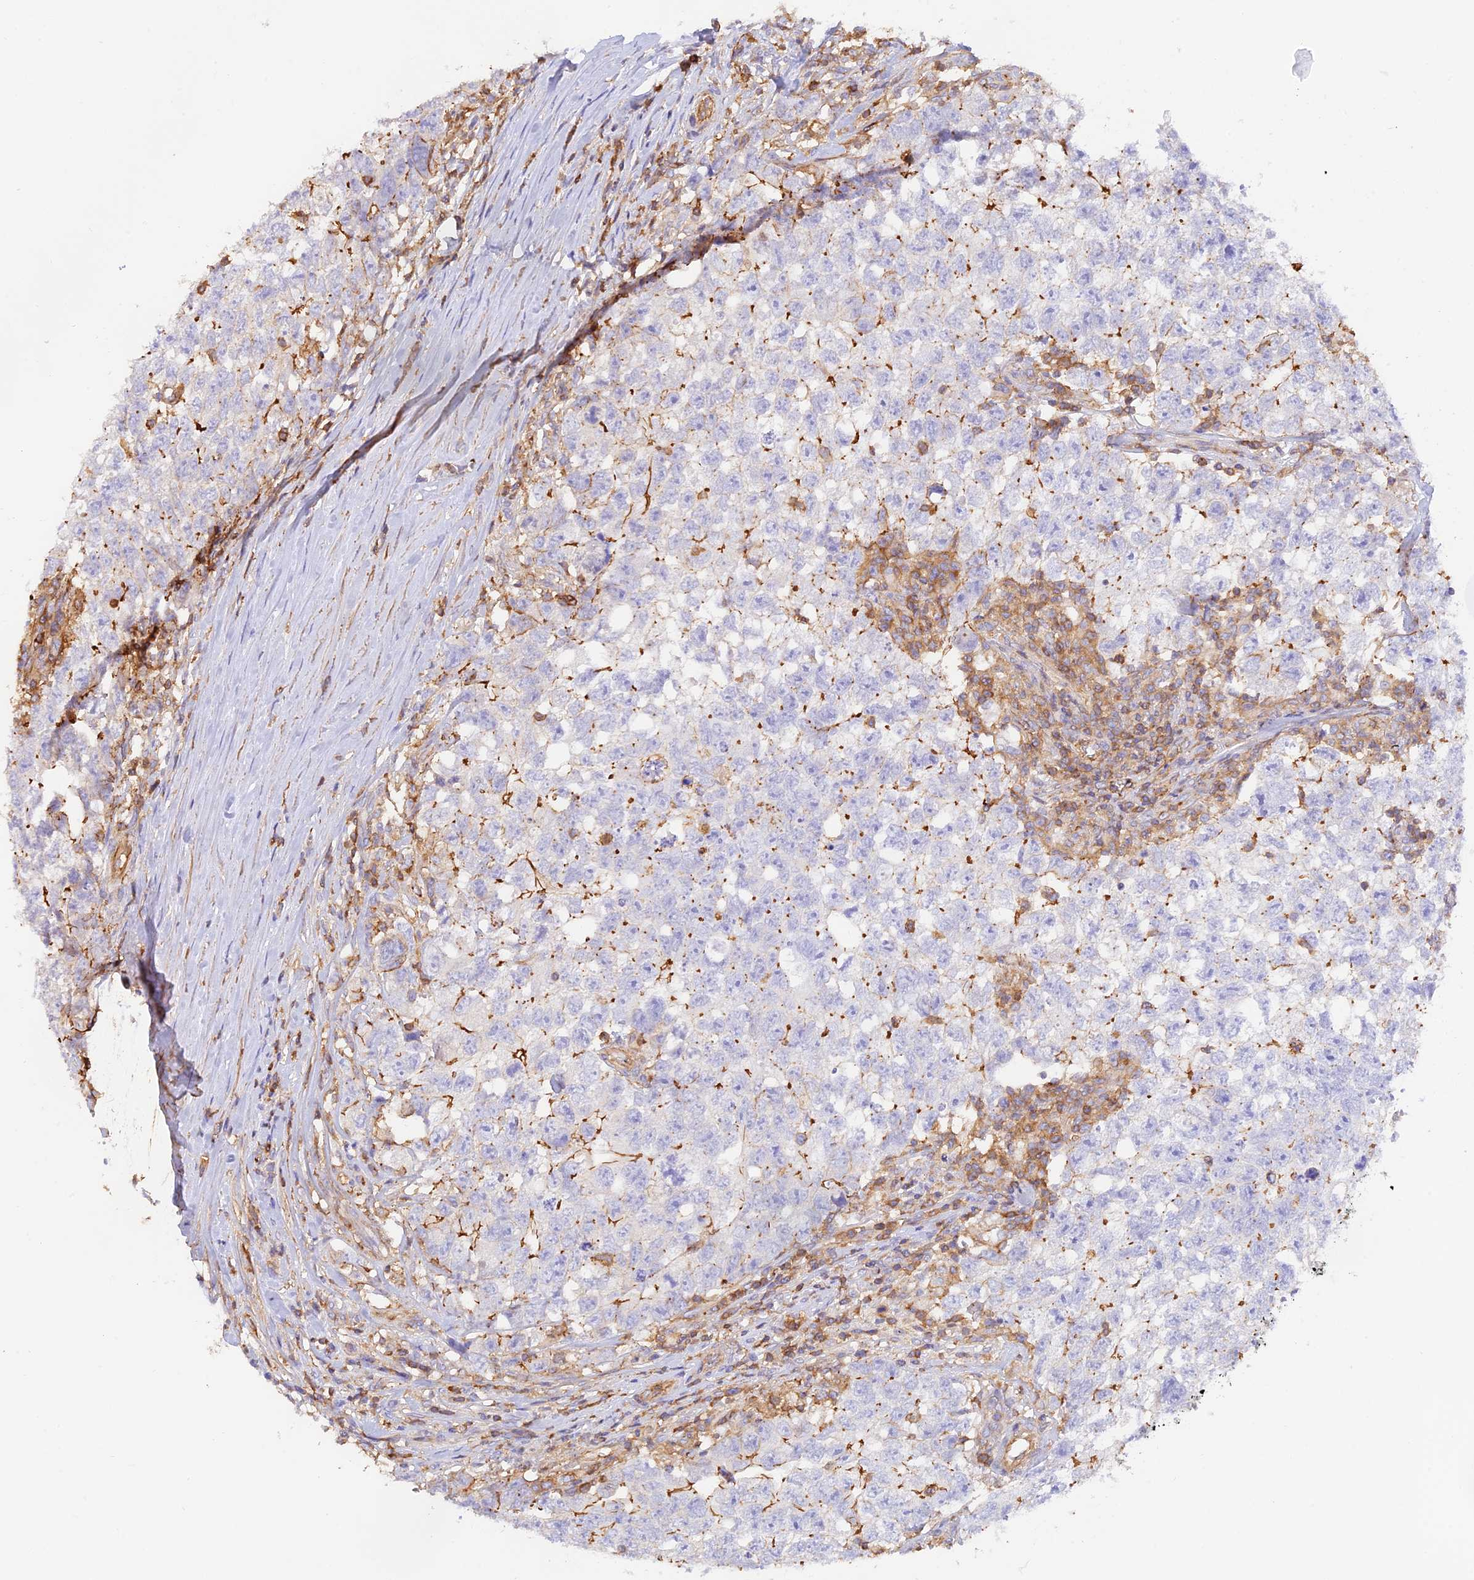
{"staining": {"intensity": "moderate", "quantity": "<25%", "location": "cytoplasmic/membranous"}, "tissue": "testis cancer", "cell_type": "Tumor cells", "image_type": "cancer", "snomed": [{"axis": "morphology", "description": "Seminoma, NOS"}, {"axis": "morphology", "description": "Carcinoma, Embryonal, NOS"}, {"axis": "topography", "description": "Testis"}], "caption": "Testis cancer stained with a protein marker demonstrates moderate staining in tumor cells.", "gene": "DENND1C", "patient": {"sex": "male", "age": 29}}